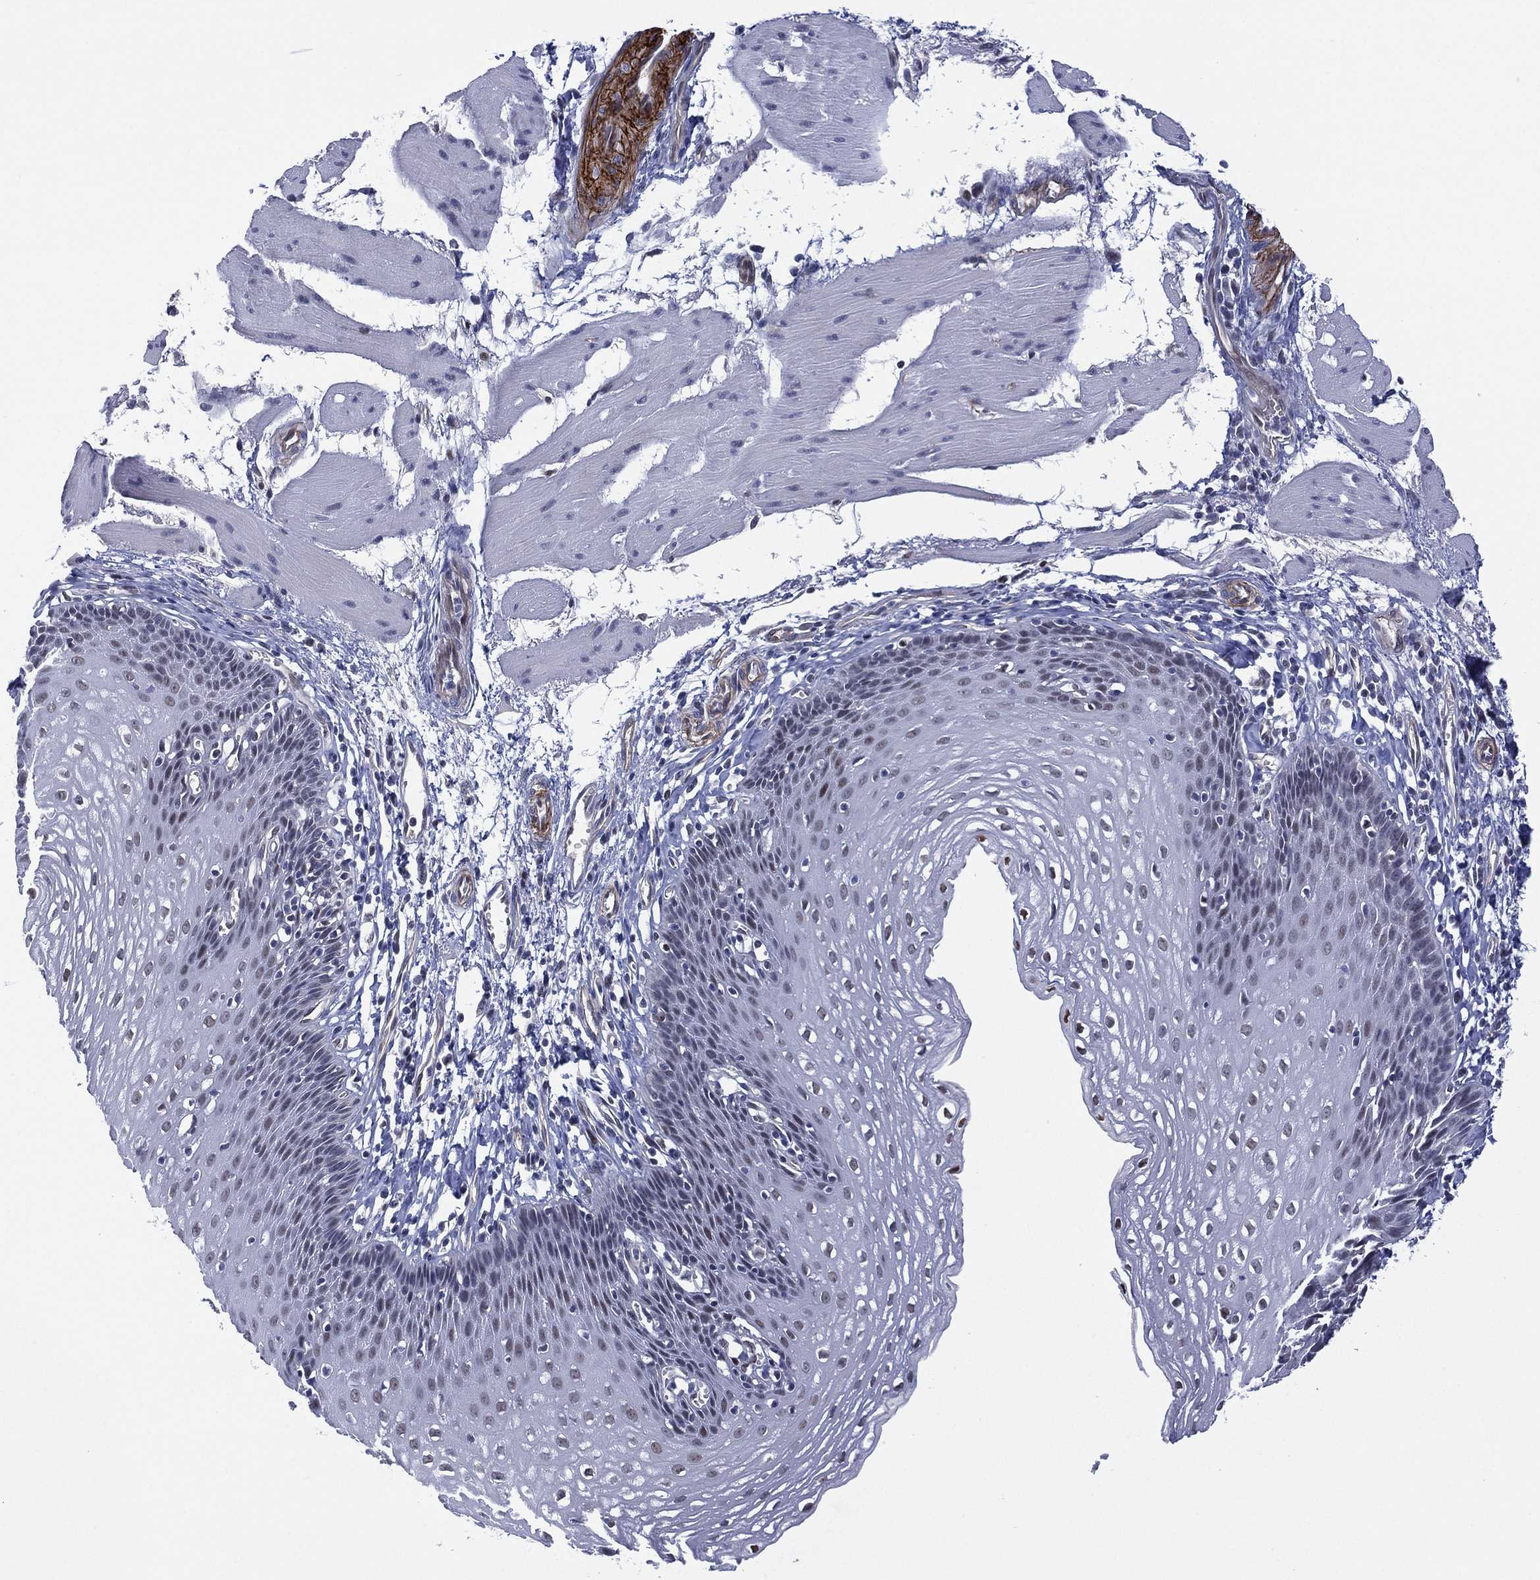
{"staining": {"intensity": "moderate", "quantity": "<25%", "location": "nuclear"}, "tissue": "esophagus", "cell_type": "Squamous epithelial cells", "image_type": "normal", "snomed": [{"axis": "morphology", "description": "Normal tissue, NOS"}, {"axis": "topography", "description": "Esophagus"}], "caption": "Immunohistochemistry micrograph of benign esophagus: esophagus stained using IHC shows low levels of moderate protein expression localized specifically in the nuclear of squamous epithelial cells, appearing as a nuclear brown color.", "gene": "GSE1", "patient": {"sex": "female", "age": 64}}